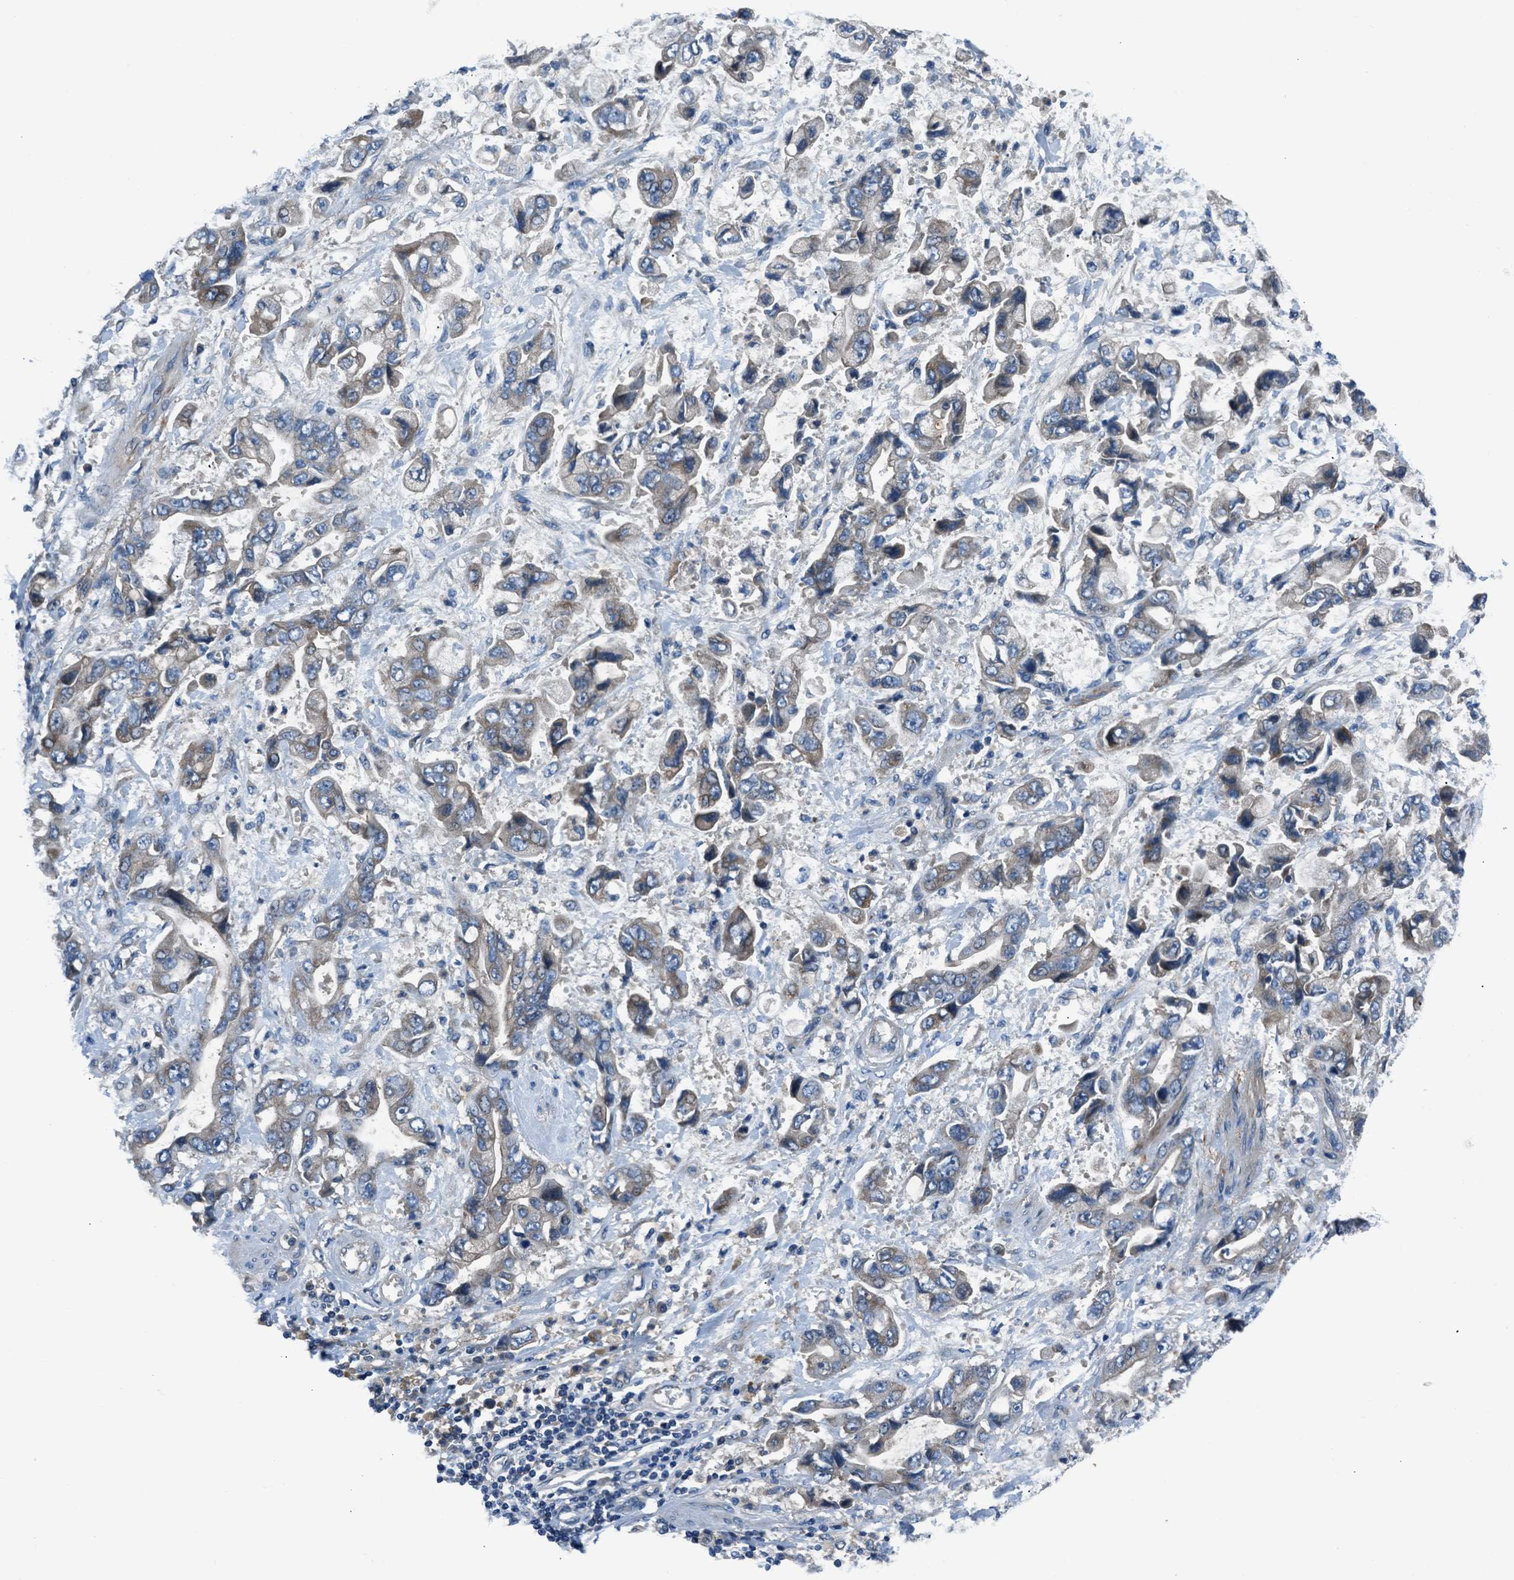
{"staining": {"intensity": "weak", "quantity": "<25%", "location": "cytoplasmic/membranous"}, "tissue": "stomach cancer", "cell_type": "Tumor cells", "image_type": "cancer", "snomed": [{"axis": "morphology", "description": "Normal tissue, NOS"}, {"axis": "morphology", "description": "Adenocarcinoma, NOS"}, {"axis": "topography", "description": "Stomach"}], "caption": "This is an immunohistochemistry (IHC) micrograph of adenocarcinoma (stomach). There is no expression in tumor cells.", "gene": "SLC38A6", "patient": {"sex": "male", "age": 62}}